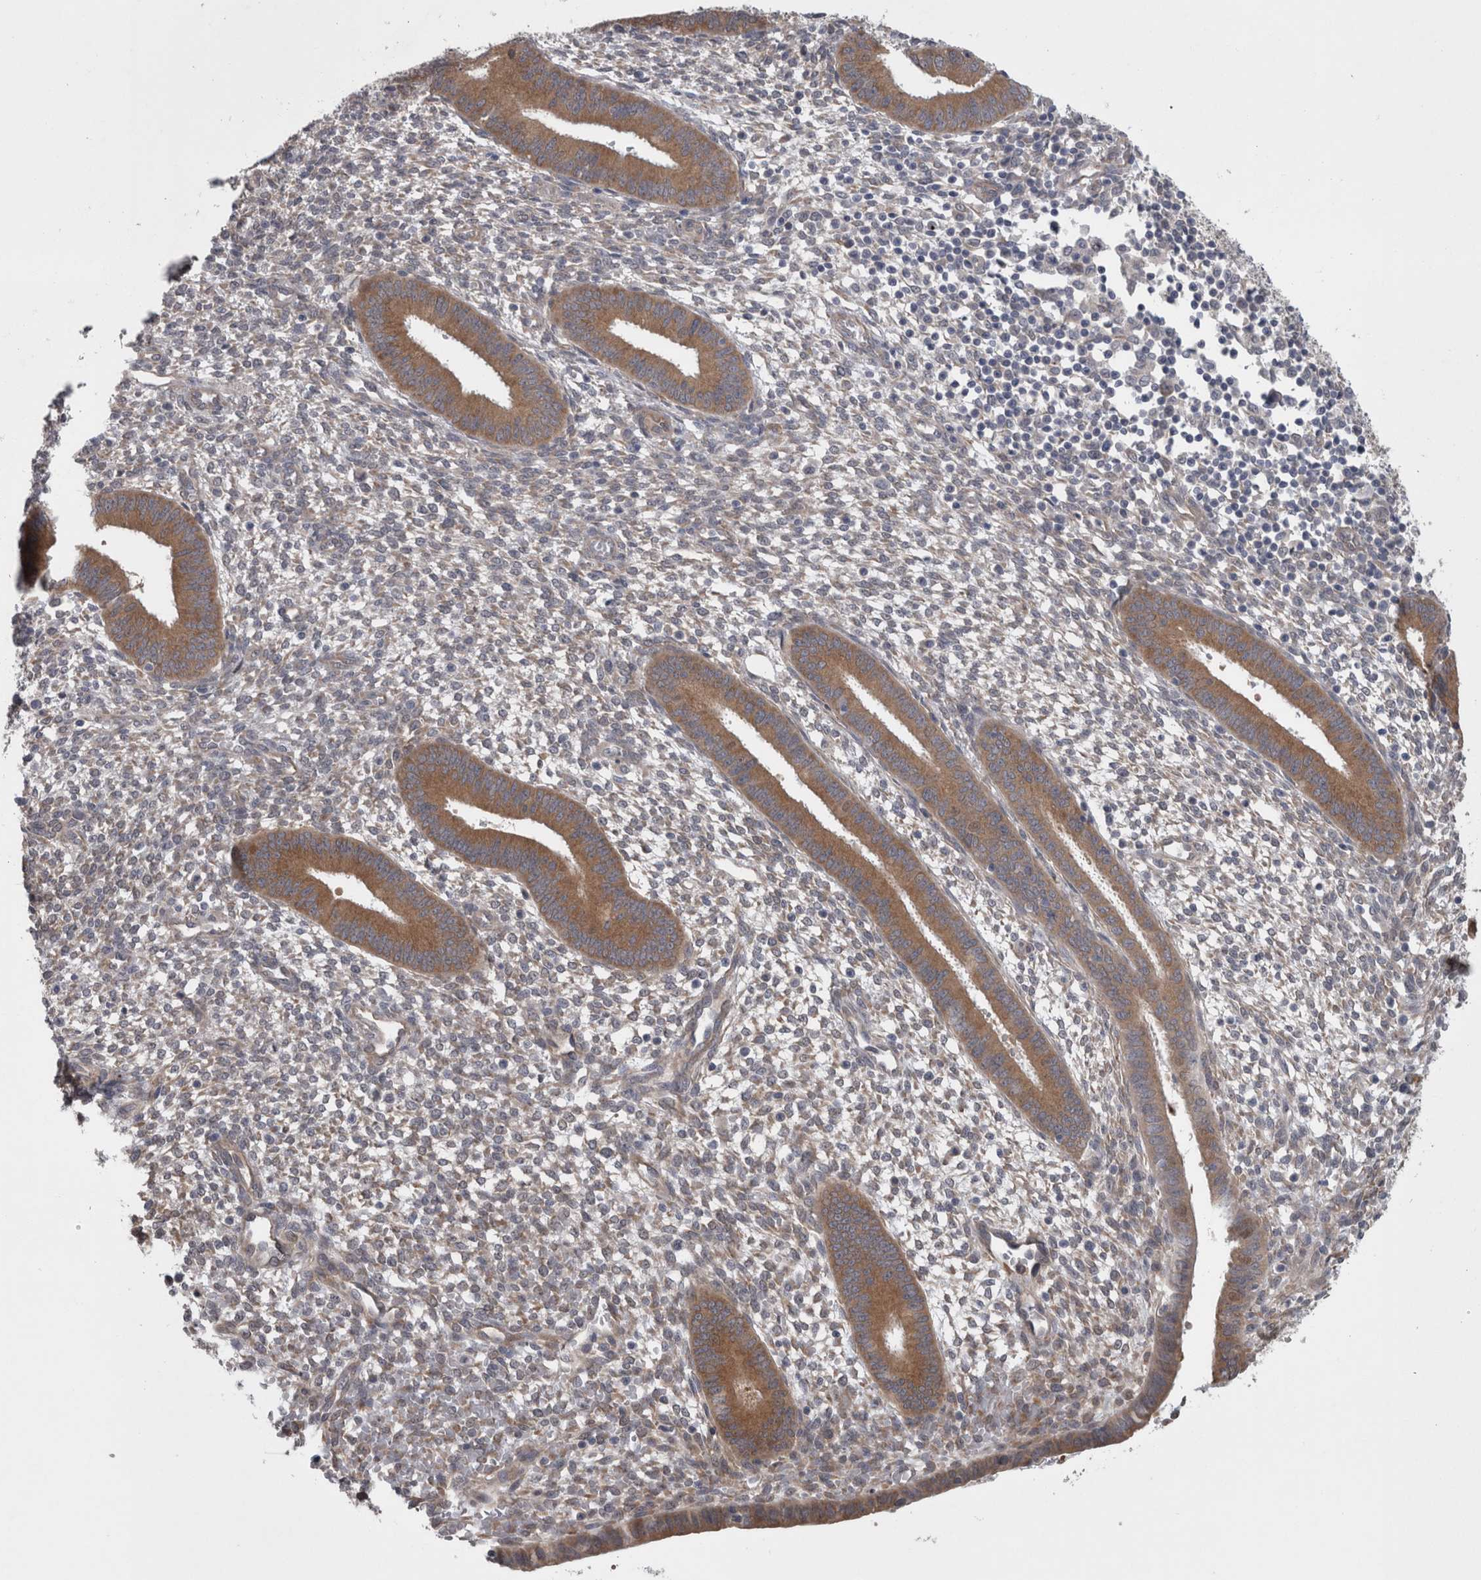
{"staining": {"intensity": "weak", "quantity": "25%-75%", "location": "cytoplasmic/membranous"}, "tissue": "endometrium", "cell_type": "Cells in endometrial stroma", "image_type": "normal", "snomed": [{"axis": "morphology", "description": "Normal tissue, NOS"}, {"axis": "topography", "description": "Endometrium"}], "caption": "A high-resolution image shows IHC staining of benign endometrium, which exhibits weak cytoplasmic/membranous expression in about 25%-75% of cells in endometrial stroma.", "gene": "DDX6", "patient": {"sex": "female", "age": 46}}